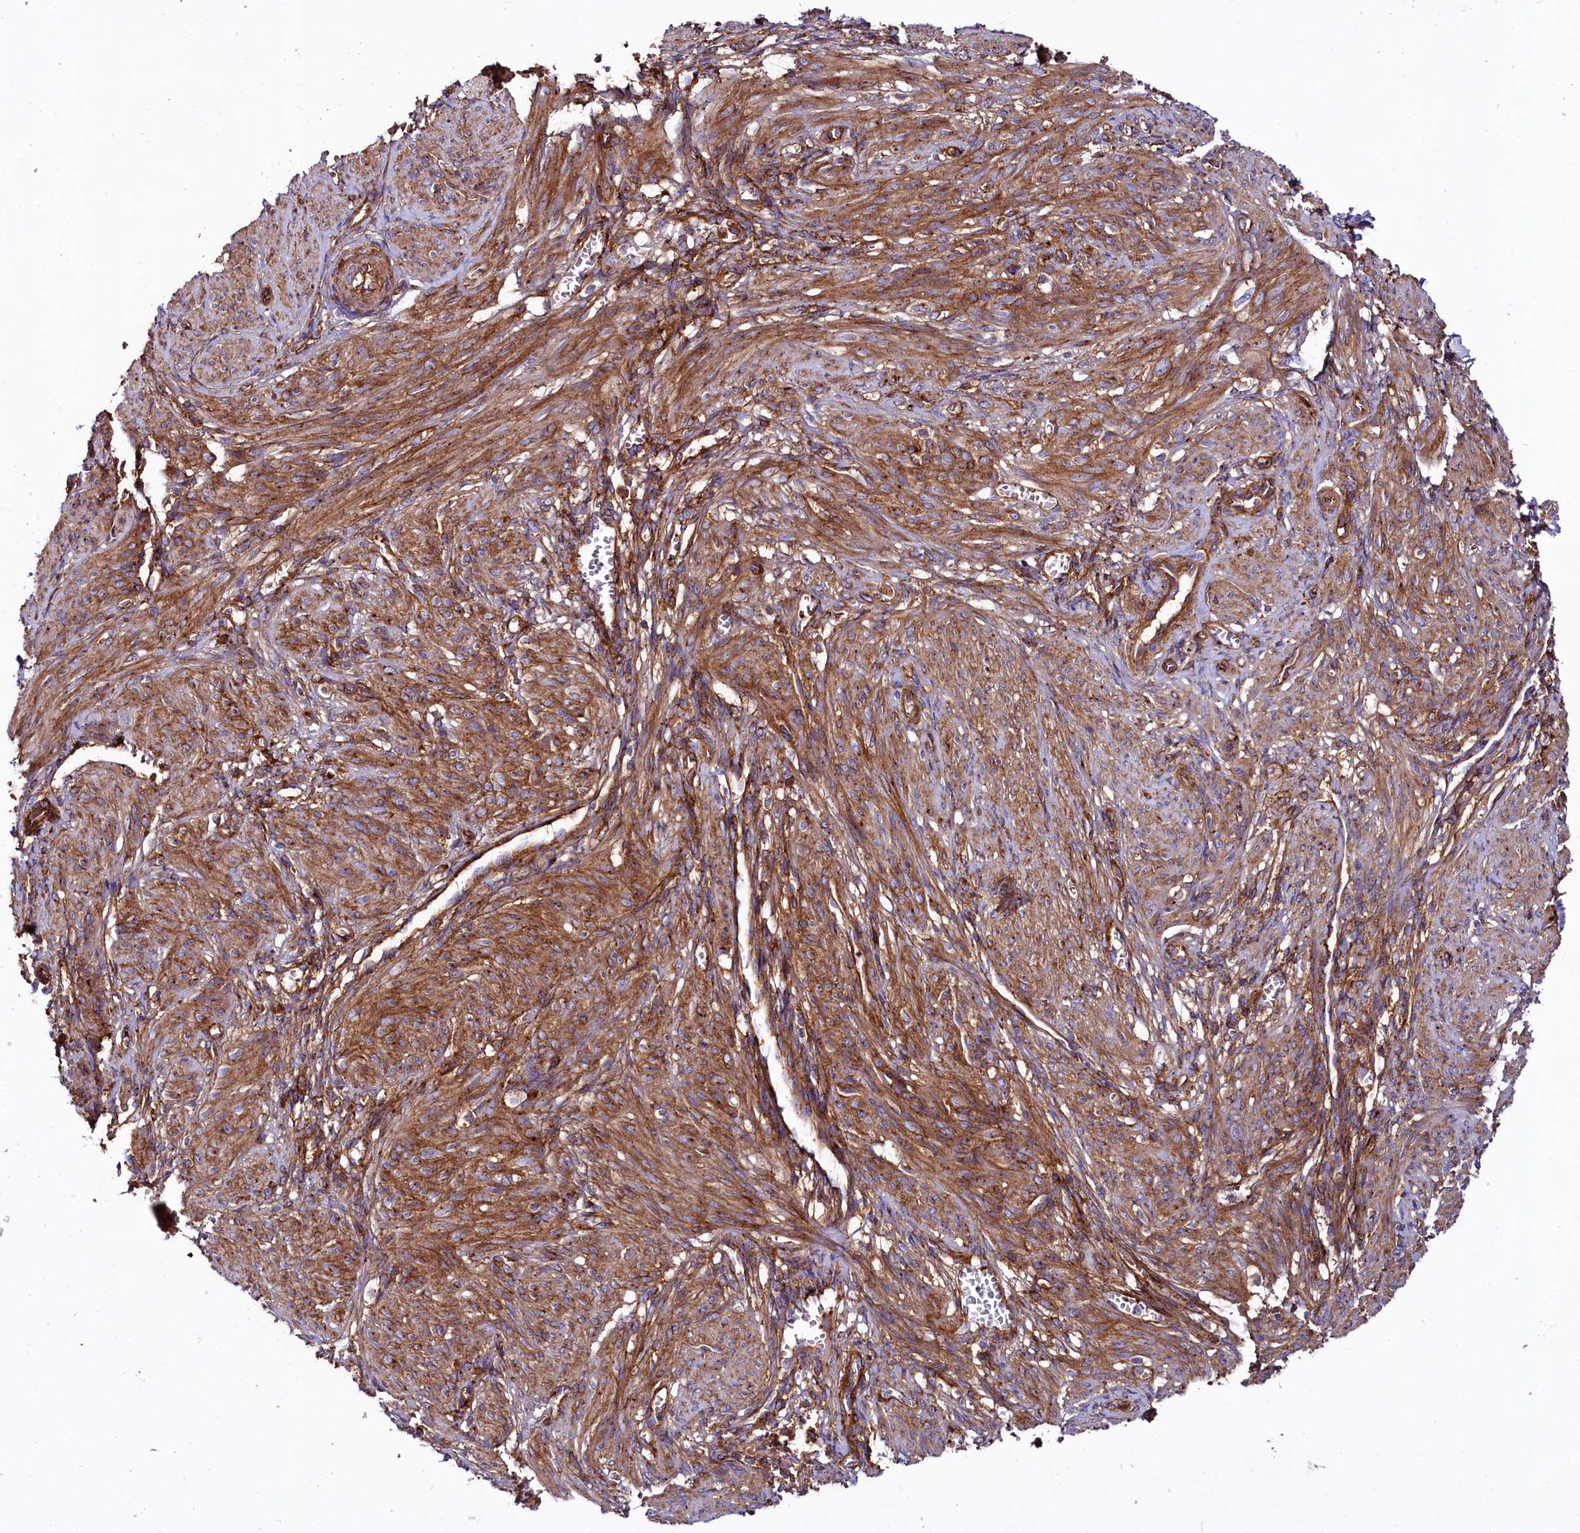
{"staining": {"intensity": "moderate", "quantity": ">75%", "location": "cytoplasmic/membranous"}, "tissue": "smooth muscle", "cell_type": "Smooth muscle cells", "image_type": "normal", "snomed": [{"axis": "morphology", "description": "Normal tissue, NOS"}, {"axis": "topography", "description": "Smooth muscle"}], "caption": "Immunohistochemical staining of unremarkable smooth muscle reveals medium levels of moderate cytoplasmic/membranous positivity in approximately >75% of smooth muscle cells. (Brightfield microscopy of DAB IHC at high magnification).", "gene": "ANO6", "patient": {"sex": "female", "age": 39}}